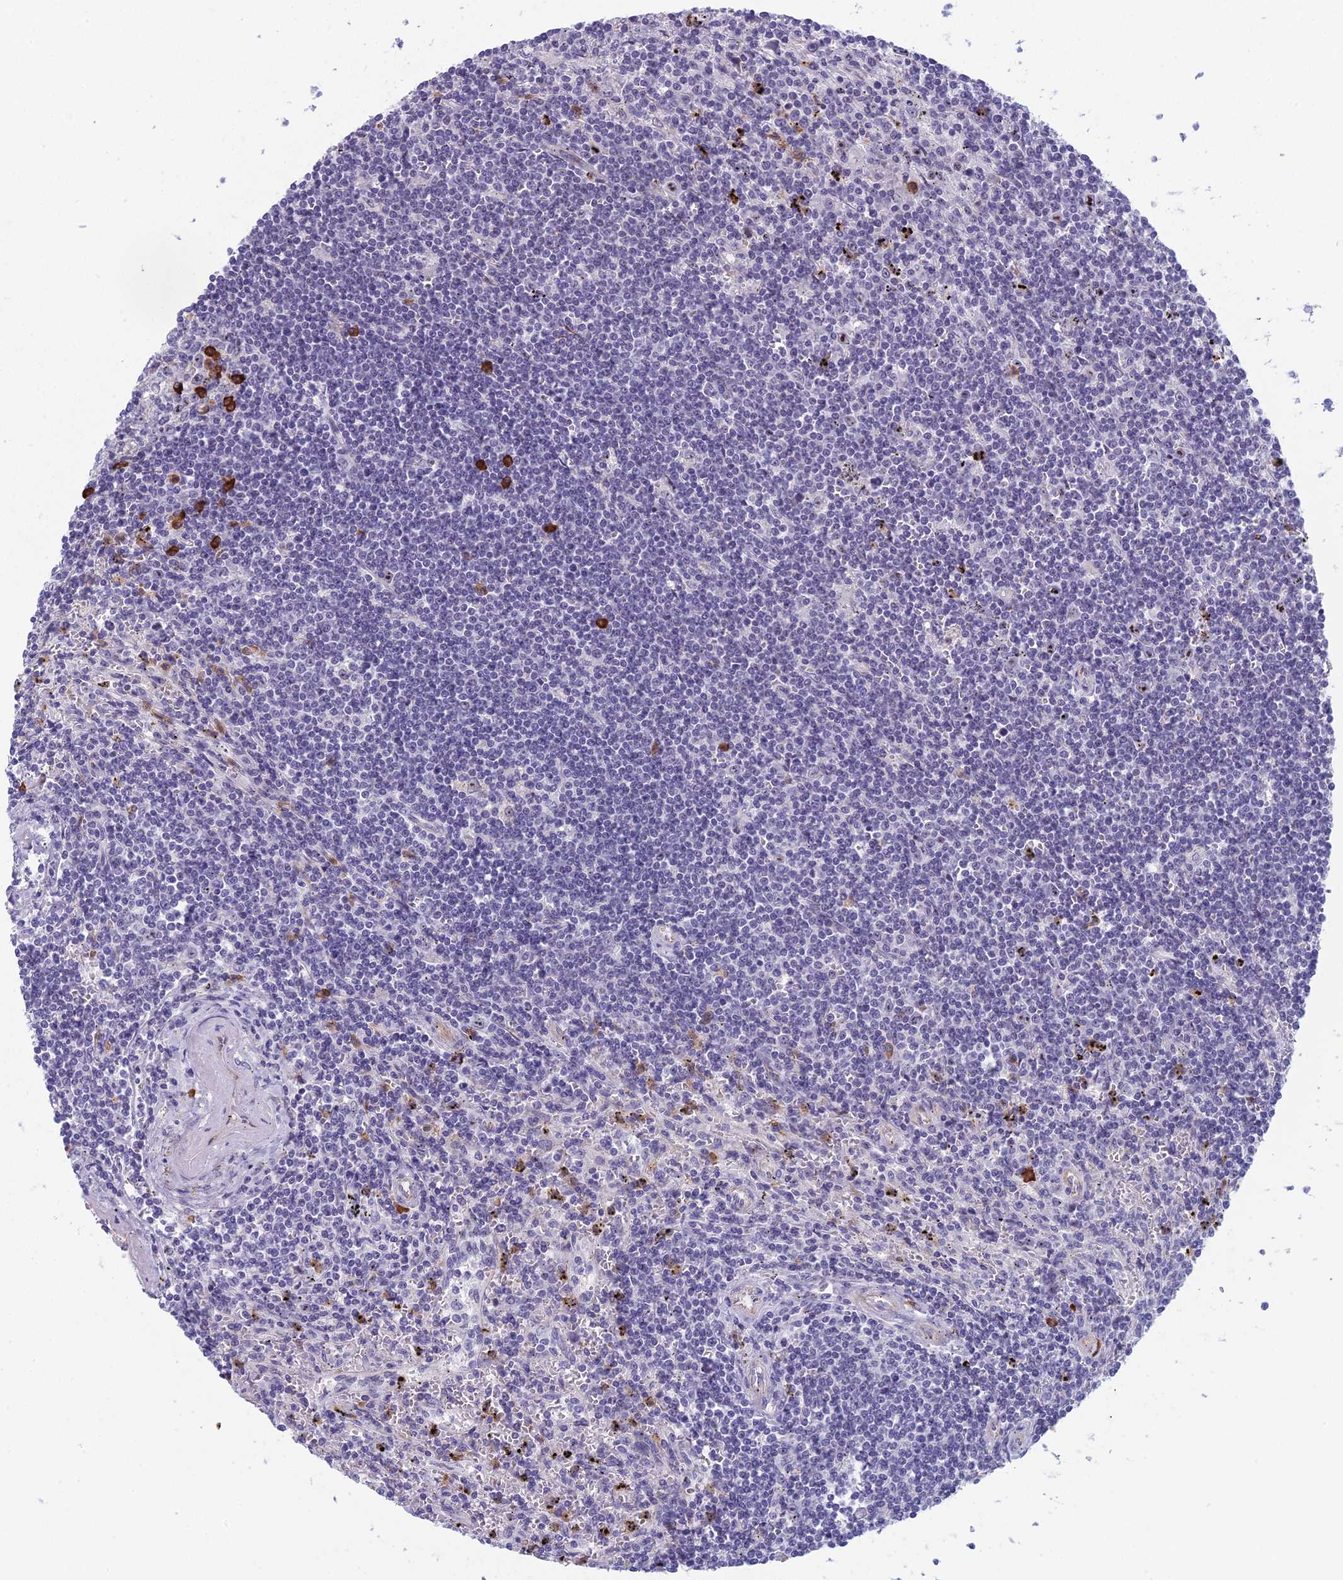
{"staining": {"intensity": "negative", "quantity": "none", "location": "none"}, "tissue": "lymphoma", "cell_type": "Tumor cells", "image_type": "cancer", "snomed": [{"axis": "morphology", "description": "Malignant lymphoma, non-Hodgkin's type, Low grade"}, {"axis": "topography", "description": "Spleen"}], "caption": "This is a histopathology image of IHC staining of lymphoma, which shows no staining in tumor cells.", "gene": "NOC2L", "patient": {"sex": "male", "age": 76}}